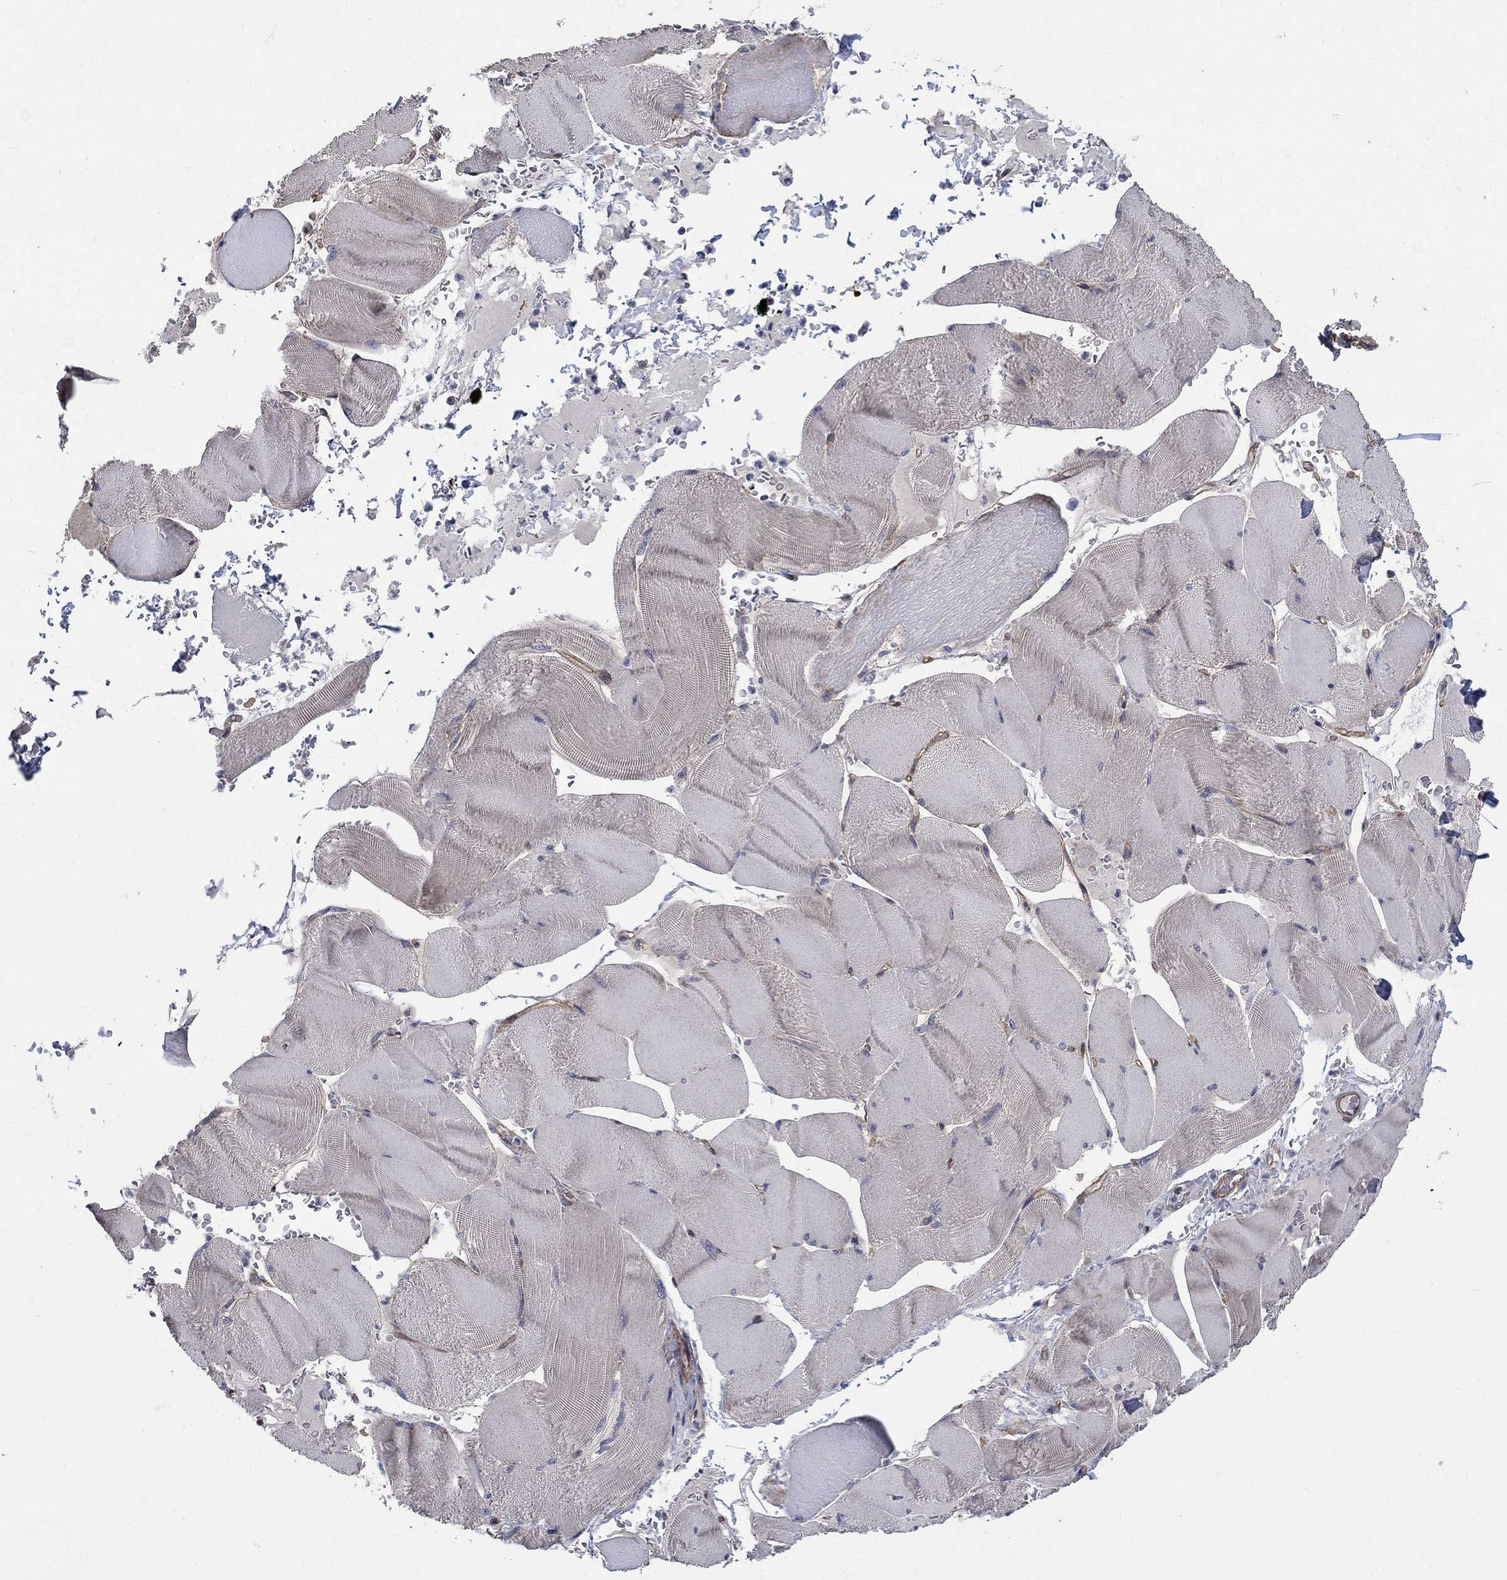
{"staining": {"intensity": "negative", "quantity": "none", "location": "none"}, "tissue": "skeletal muscle", "cell_type": "Myocytes", "image_type": "normal", "snomed": [{"axis": "morphology", "description": "Normal tissue, NOS"}, {"axis": "topography", "description": "Skeletal muscle"}], "caption": "DAB immunohistochemical staining of unremarkable skeletal muscle shows no significant expression in myocytes. (DAB (3,3'-diaminobenzidine) immunohistochemistry (IHC) with hematoxylin counter stain).", "gene": "RPLP0", "patient": {"sex": "male", "age": 56}}